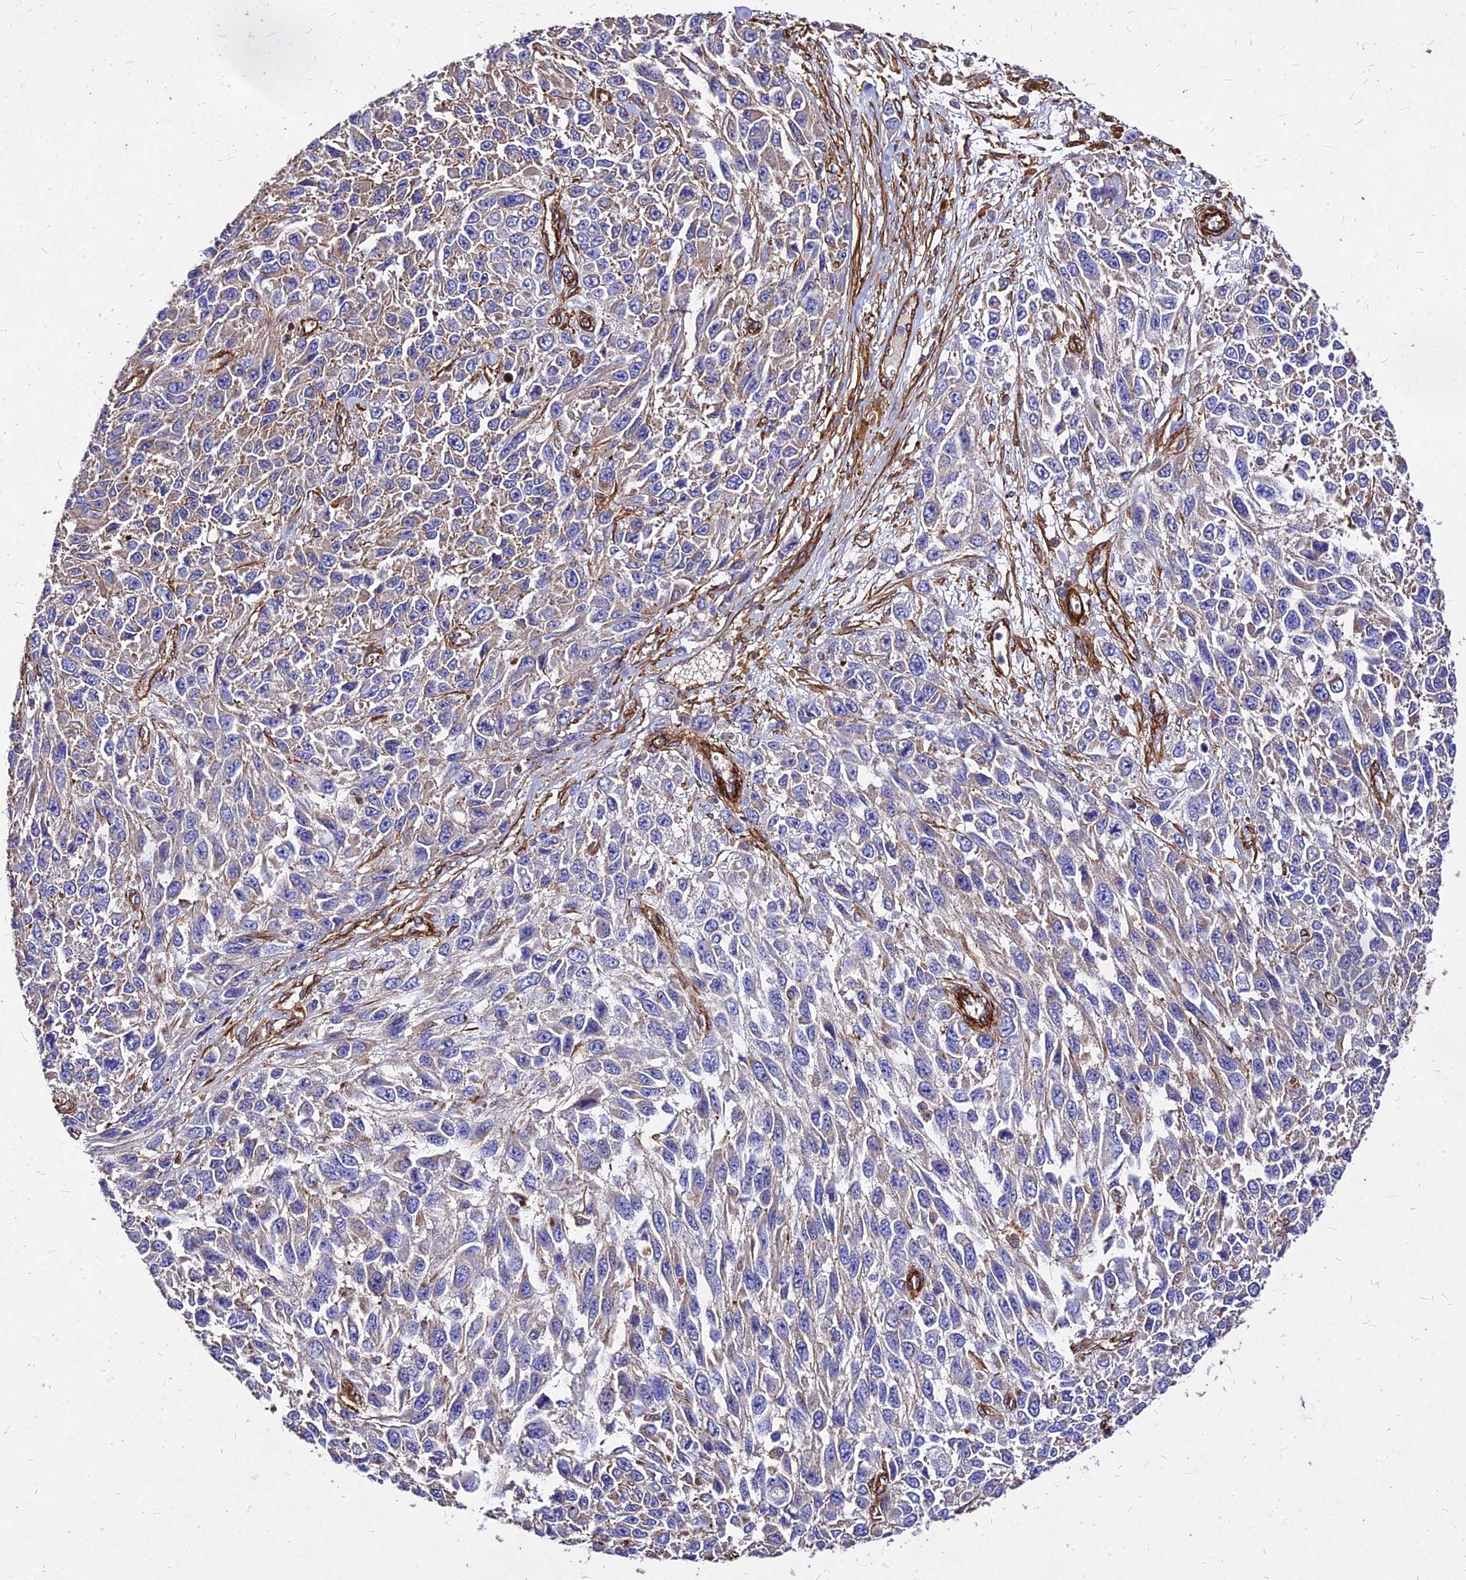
{"staining": {"intensity": "weak", "quantity": "25%-75%", "location": "cytoplasmic/membranous"}, "tissue": "melanoma", "cell_type": "Tumor cells", "image_type": "cancer", "snomed": [{"axis": "morphology", "description": "Malignant melanoma, NOS"}, {"axis": "topography", "description": "Skin"}], "caption": "Immunohistochemistry photomicrograph of human malignant melanoma stained for a protein (brown), which shows low levels of weak cytoplasmic/membranous staining in approximately 25%-75% of tumor cells.", "gene": "EFCC1", "patient": {"sex": "female", "age": 96}}